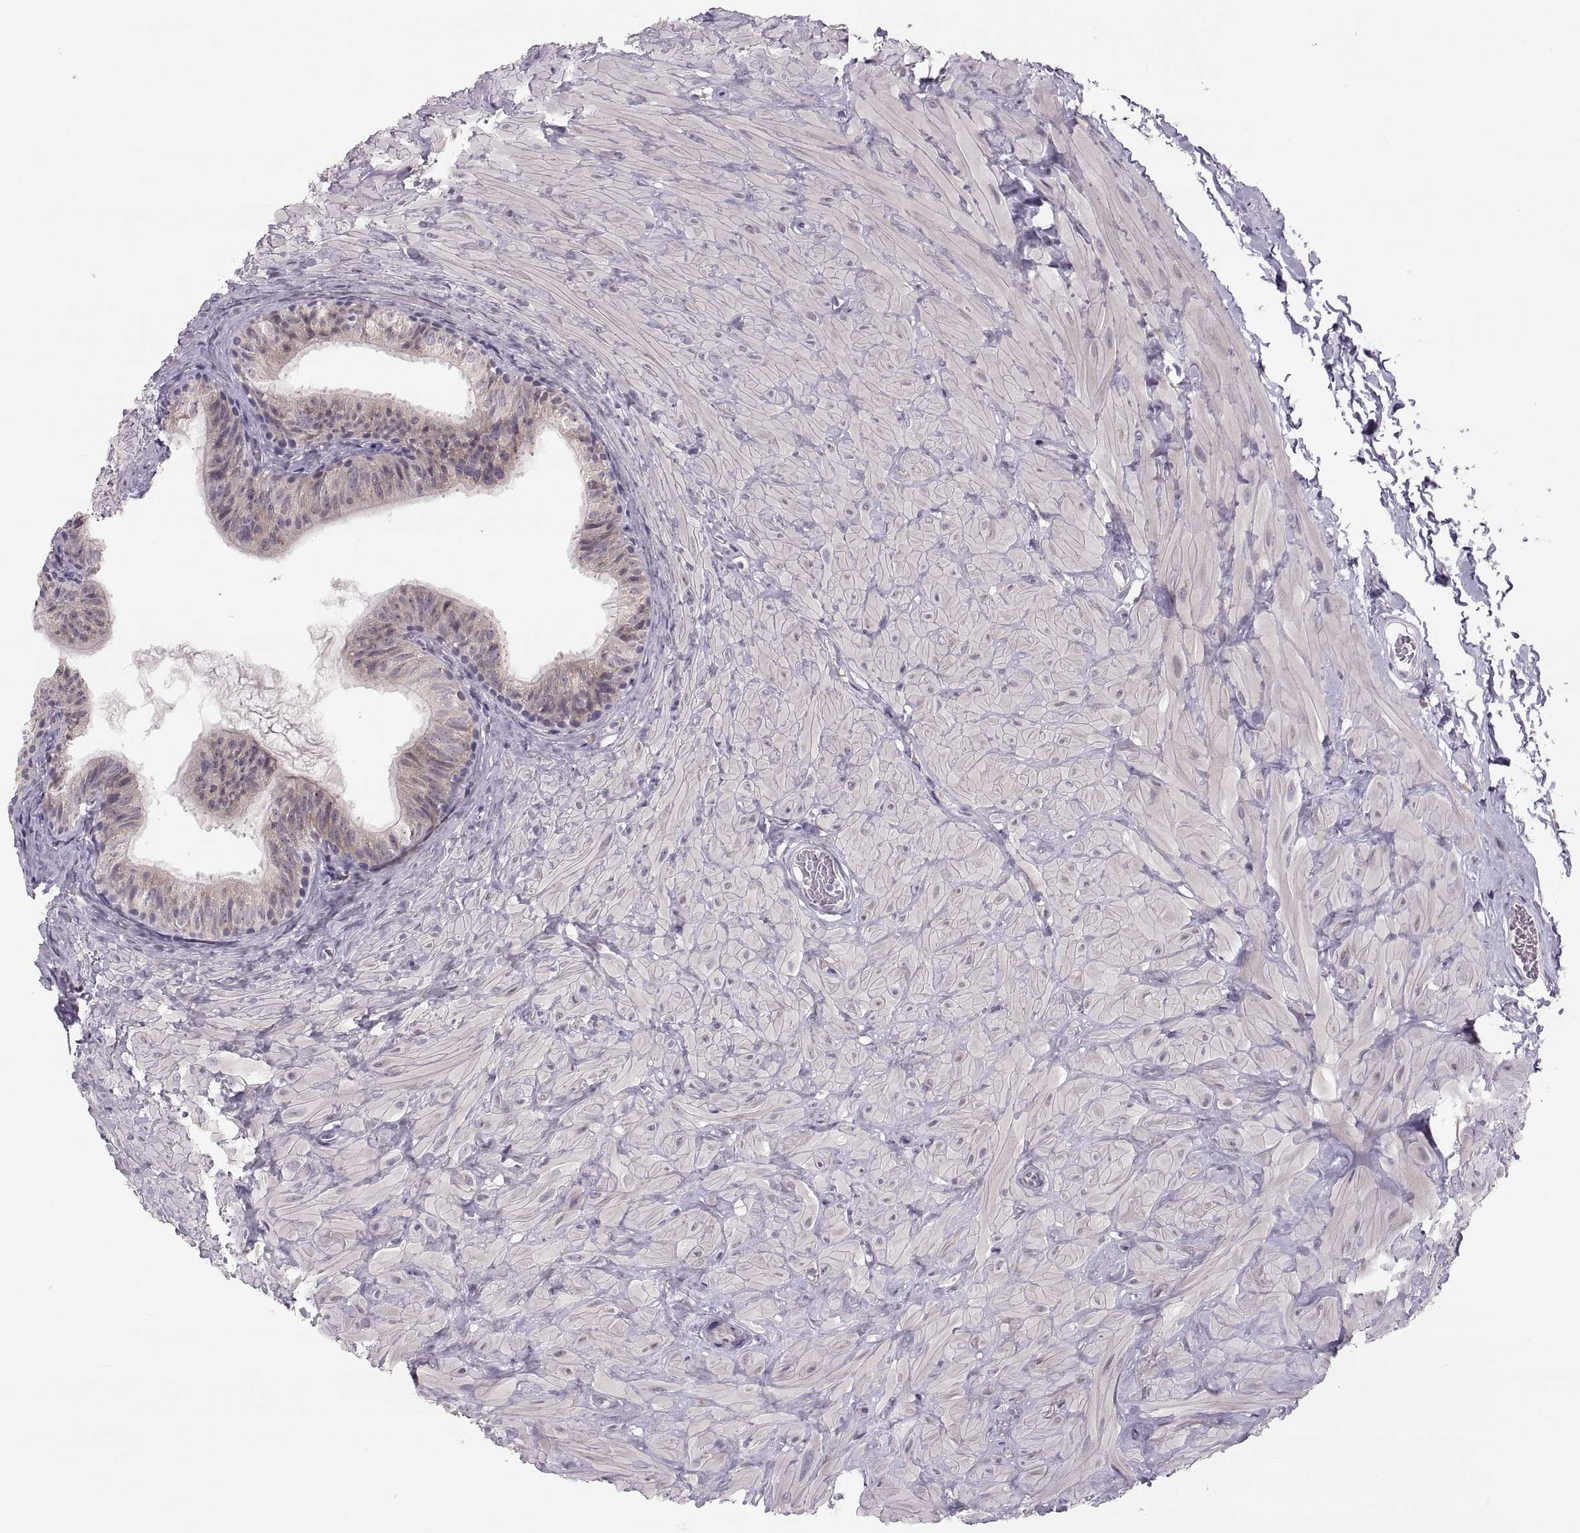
{"staining": {"intensity": "weak", "quantity": "25%-75%", "location": "cytoplasmic/membranous"}, "tissue": "epididymis", "cell_type": "Glandular cells", "image_type": "normal", "snomed": [{"axis": "morphology", "description": "Normal tissue, NOS"}, {"axis": "topography", "description": "Epididymis"}, {"axis": "topography", "description": "Vas deferens"}], "caption": "Brown immunohistochemical staining in unremarkable human epididymis exhibits weak cytoplasmic/membranous positivity in about 25%-75% of glandular cells.", "gene": "ADH6", "patient": {"sex": "male", "age": 23}}